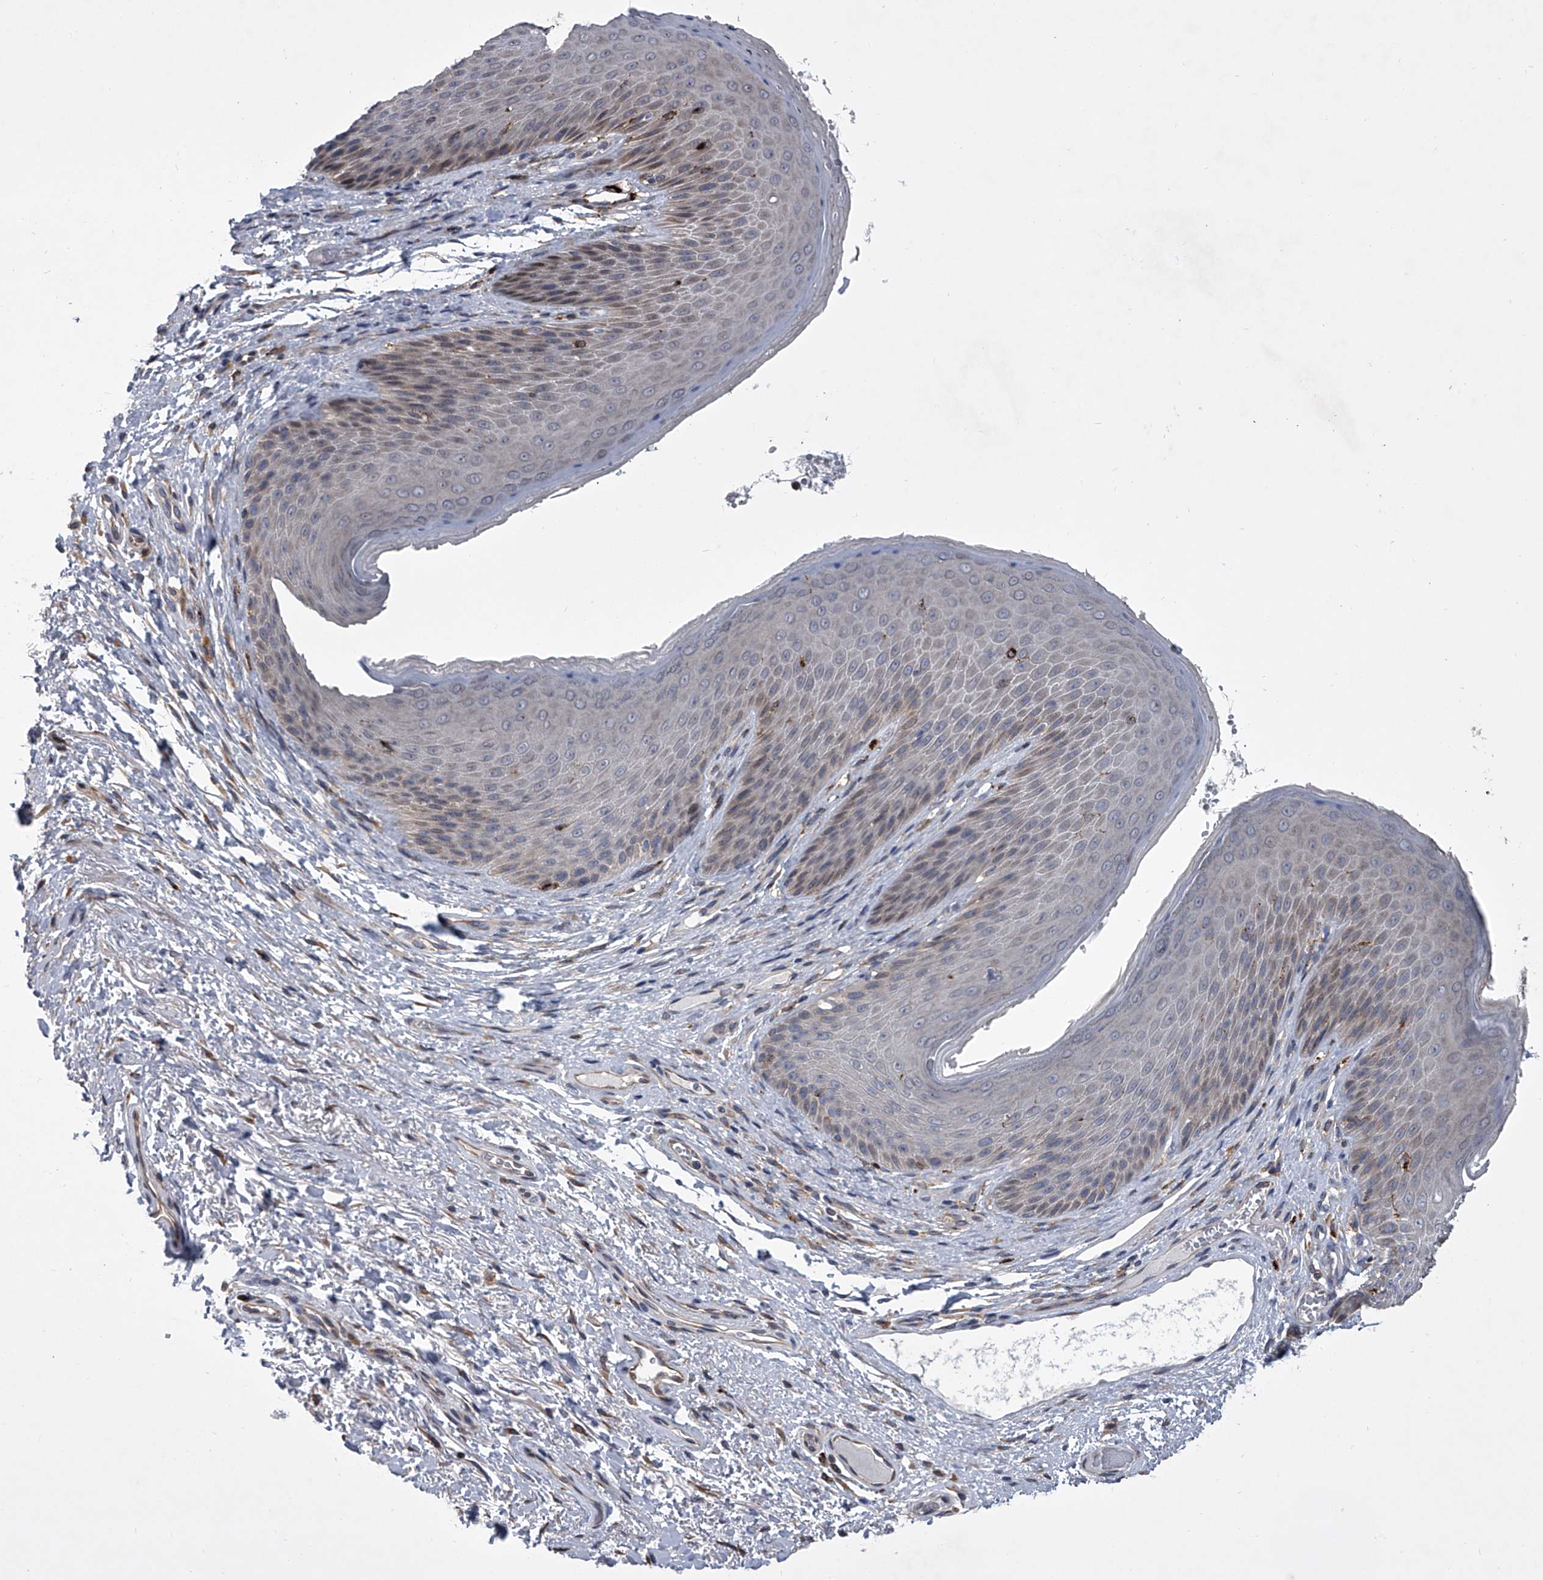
{"staining": {"intensity": "weak", "quantity": "<25%", "location": "cytoplasmic/membranous"}, "tissue": "skin", "cell_type": "Epidermal cells", "image_type": "normal", "snomed": [{"axis": "morphology", "description": "Normal tissue, NOS"}, {"axis": "topography", "description": "Anal"}], "caption": "Epidermal cells show no significant positivity in normal skin. (IHC, brightfield microscopy, high magnification).", "gene": "TRIM8", "patient": {"sex": "male", "age": 74}}